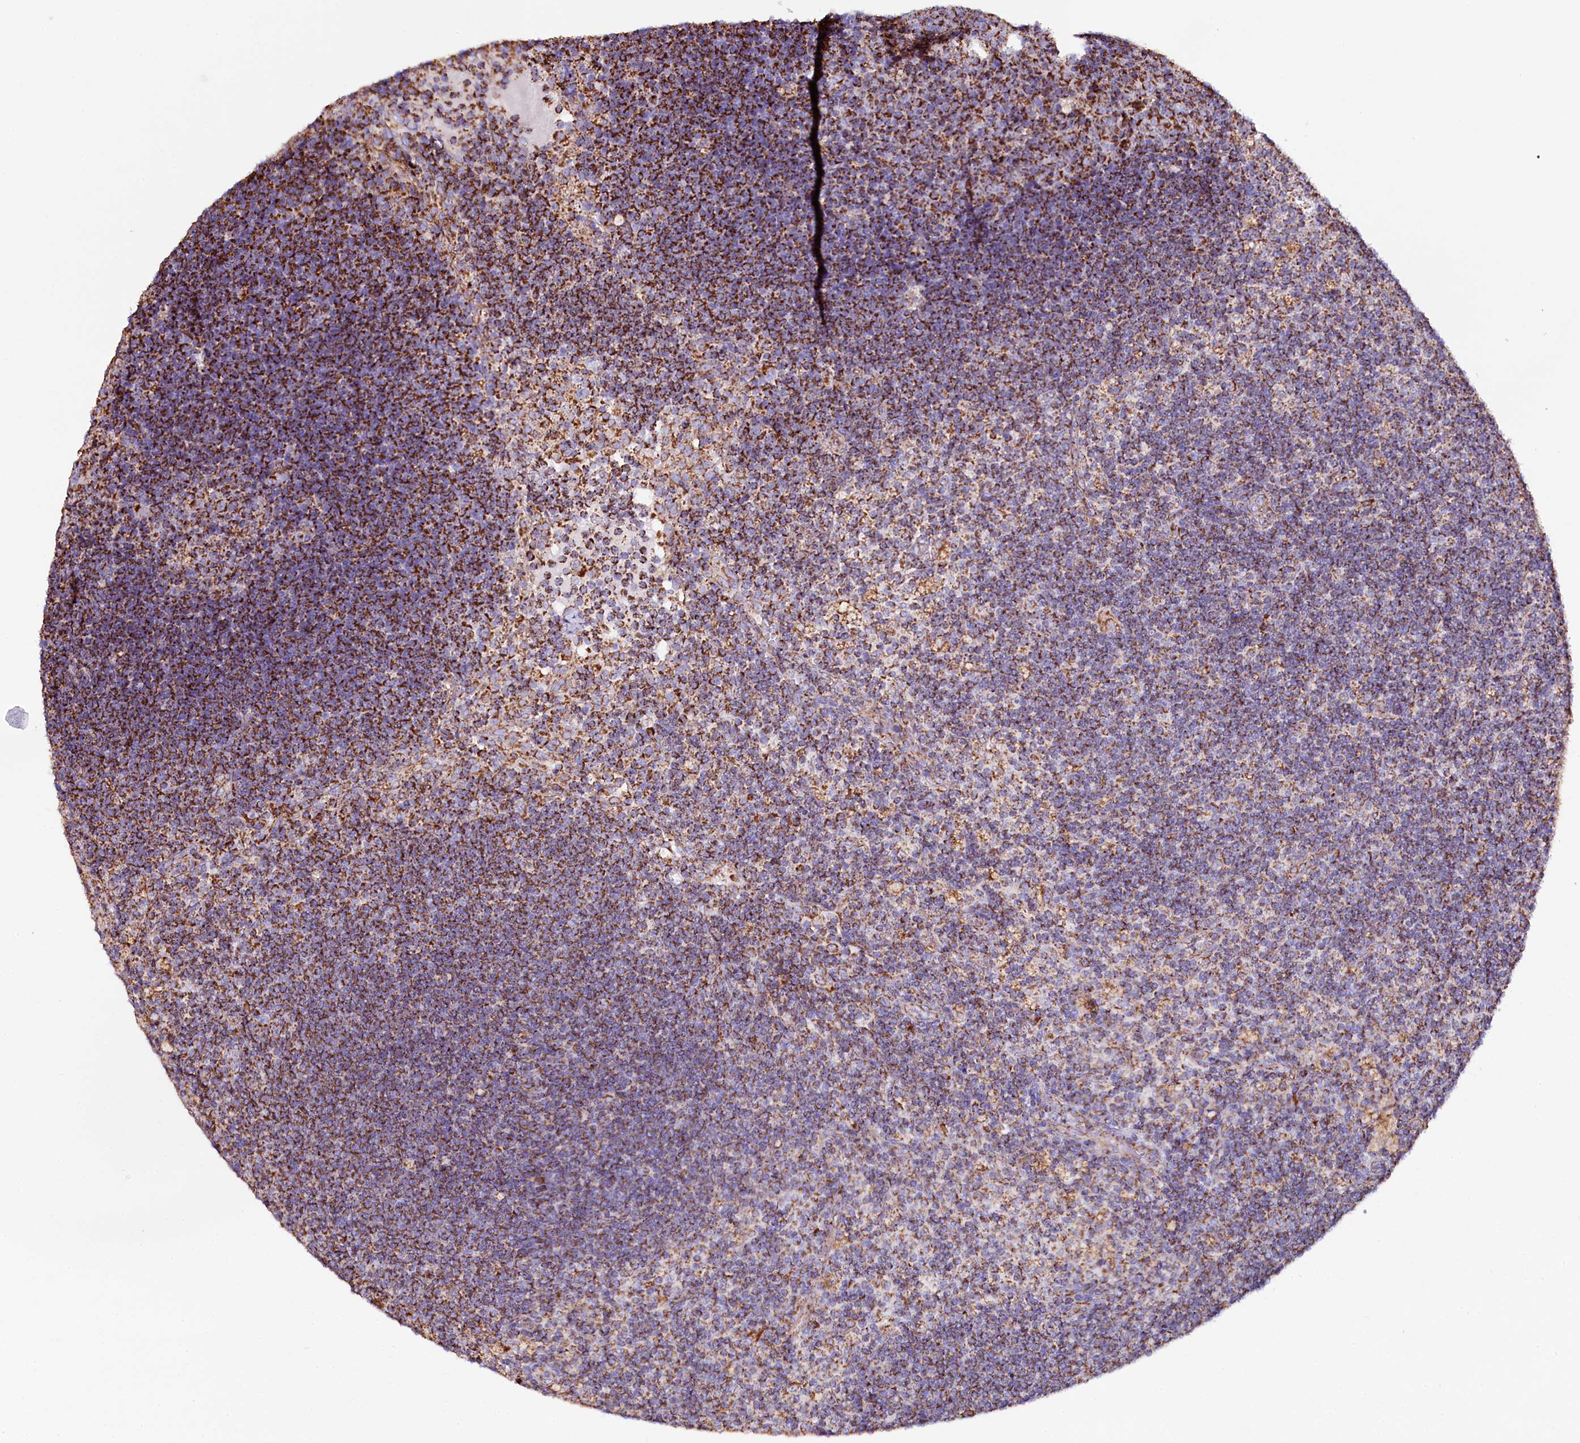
{"staining": {"intensity": "strong", "quantity": "25%-75%", "location": "cytoplasmic/membranous"}, "tissue": "lymph node", "cell_type": "Germinal center cells", "image_type": "normal", "snomed": [{"axis": "morphology", "description": "Normal tissue, NOS"}, {"axis": "topography", "description": "Lymph node"}], "caption": "An IHC histopathology image of benign tissue is shown. Protein staining in brown labels strong cytoplasmic/membranous positivity in lymph node within germinal center cells. (brown staining indicates protein expression, while blue staining denotes nuclei).", "gene": "APLP2", "patient": {"sex": "male", "age": 69}}